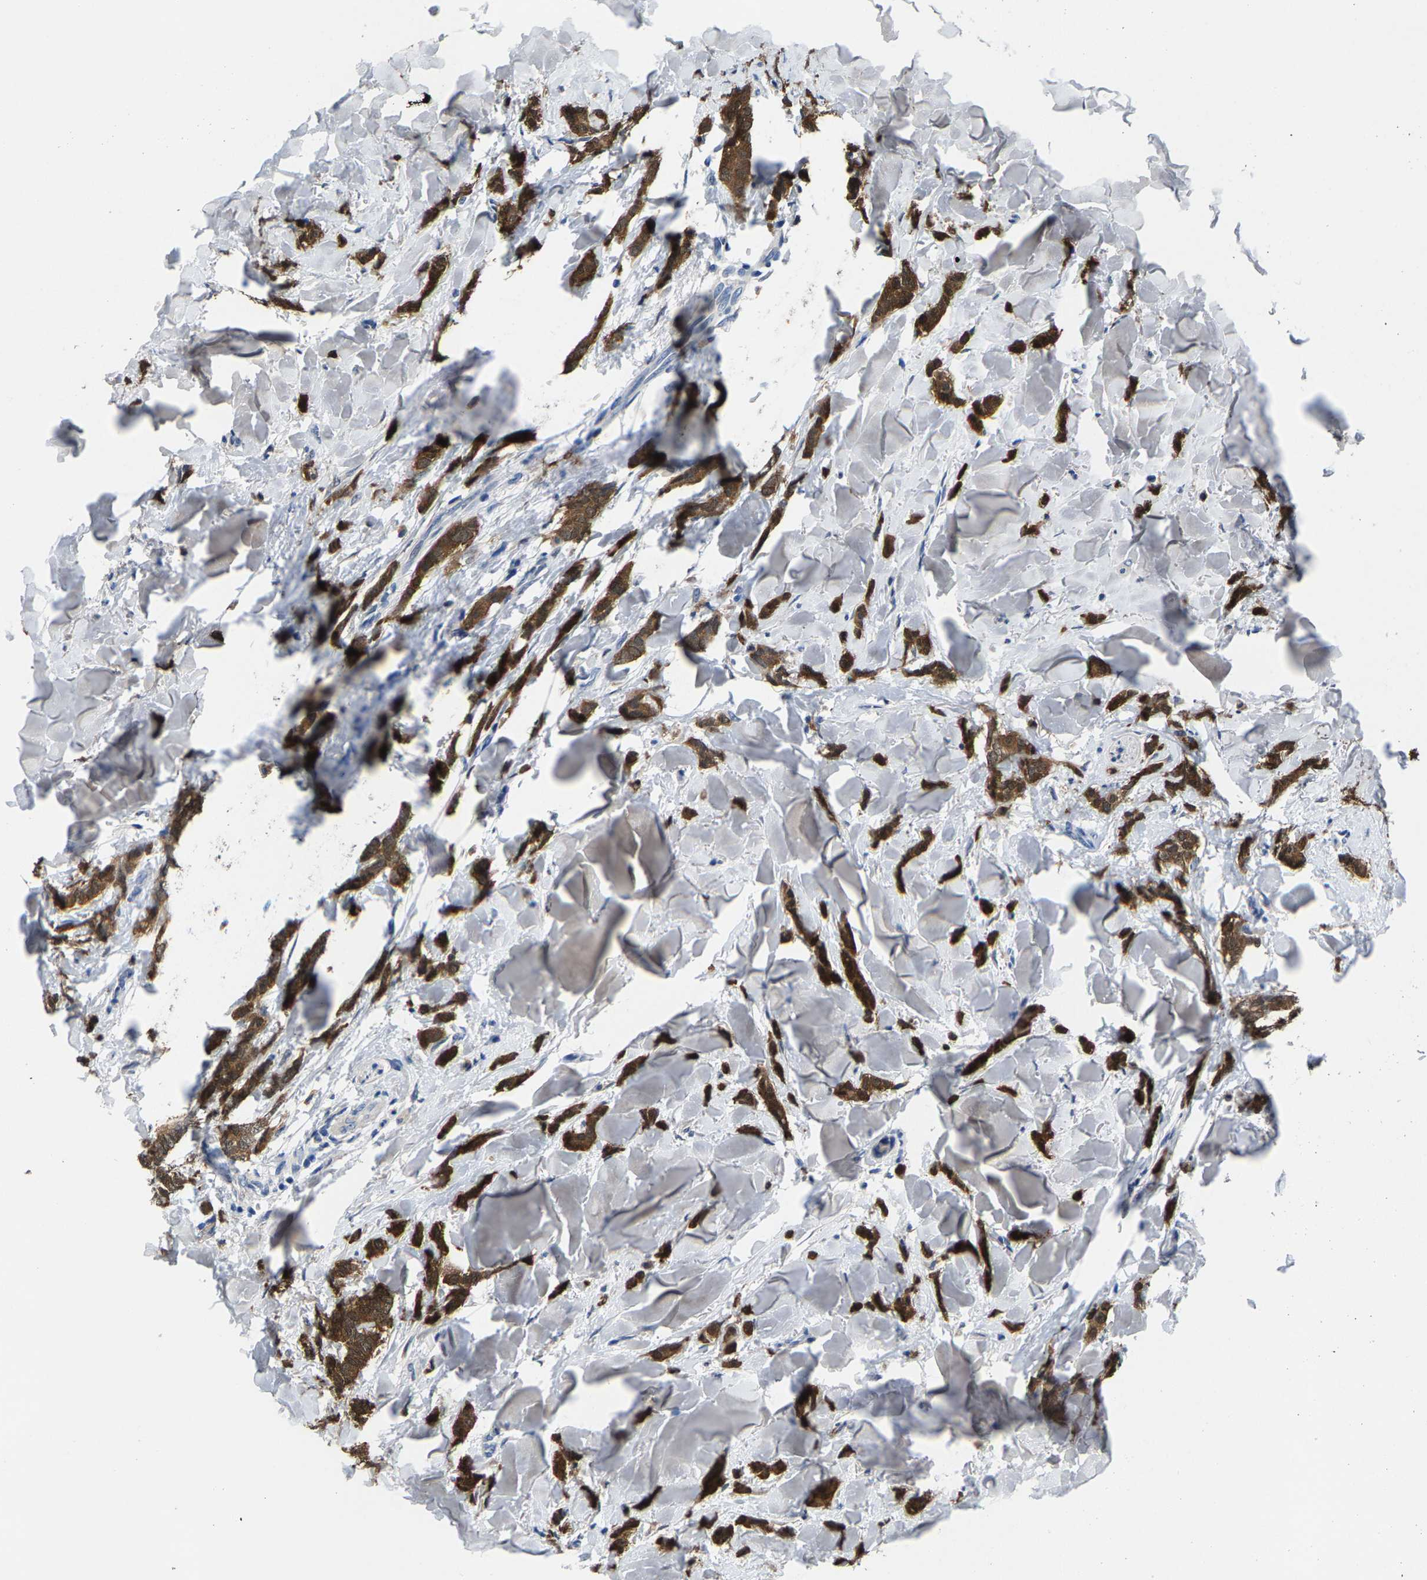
{"staining": {"intensity": "moderate", "quantity": ">75%", "location": "cytoplasmic/membranous"}, "tissue": "breast cancer", "cell_type": "Tumor cells", "image_type": "cancer", "snomed": [{"axis": "morphology", "description": "Lobular carcinoma"}, {"axis": "topography", "description": "Skin"}, {"axis": "topography", "description": "Breast"}], "caption": "Immunohistochemistry (DAB (3,3'-diaminobenzidine)) staining of breast cancer (lobular carcinoma) reveals moderate cytoplasmic/membranous protein staining in about >75% of tumor cells.", "gene": "SSH3", "patient": {"sex": "female", "age": 46}}